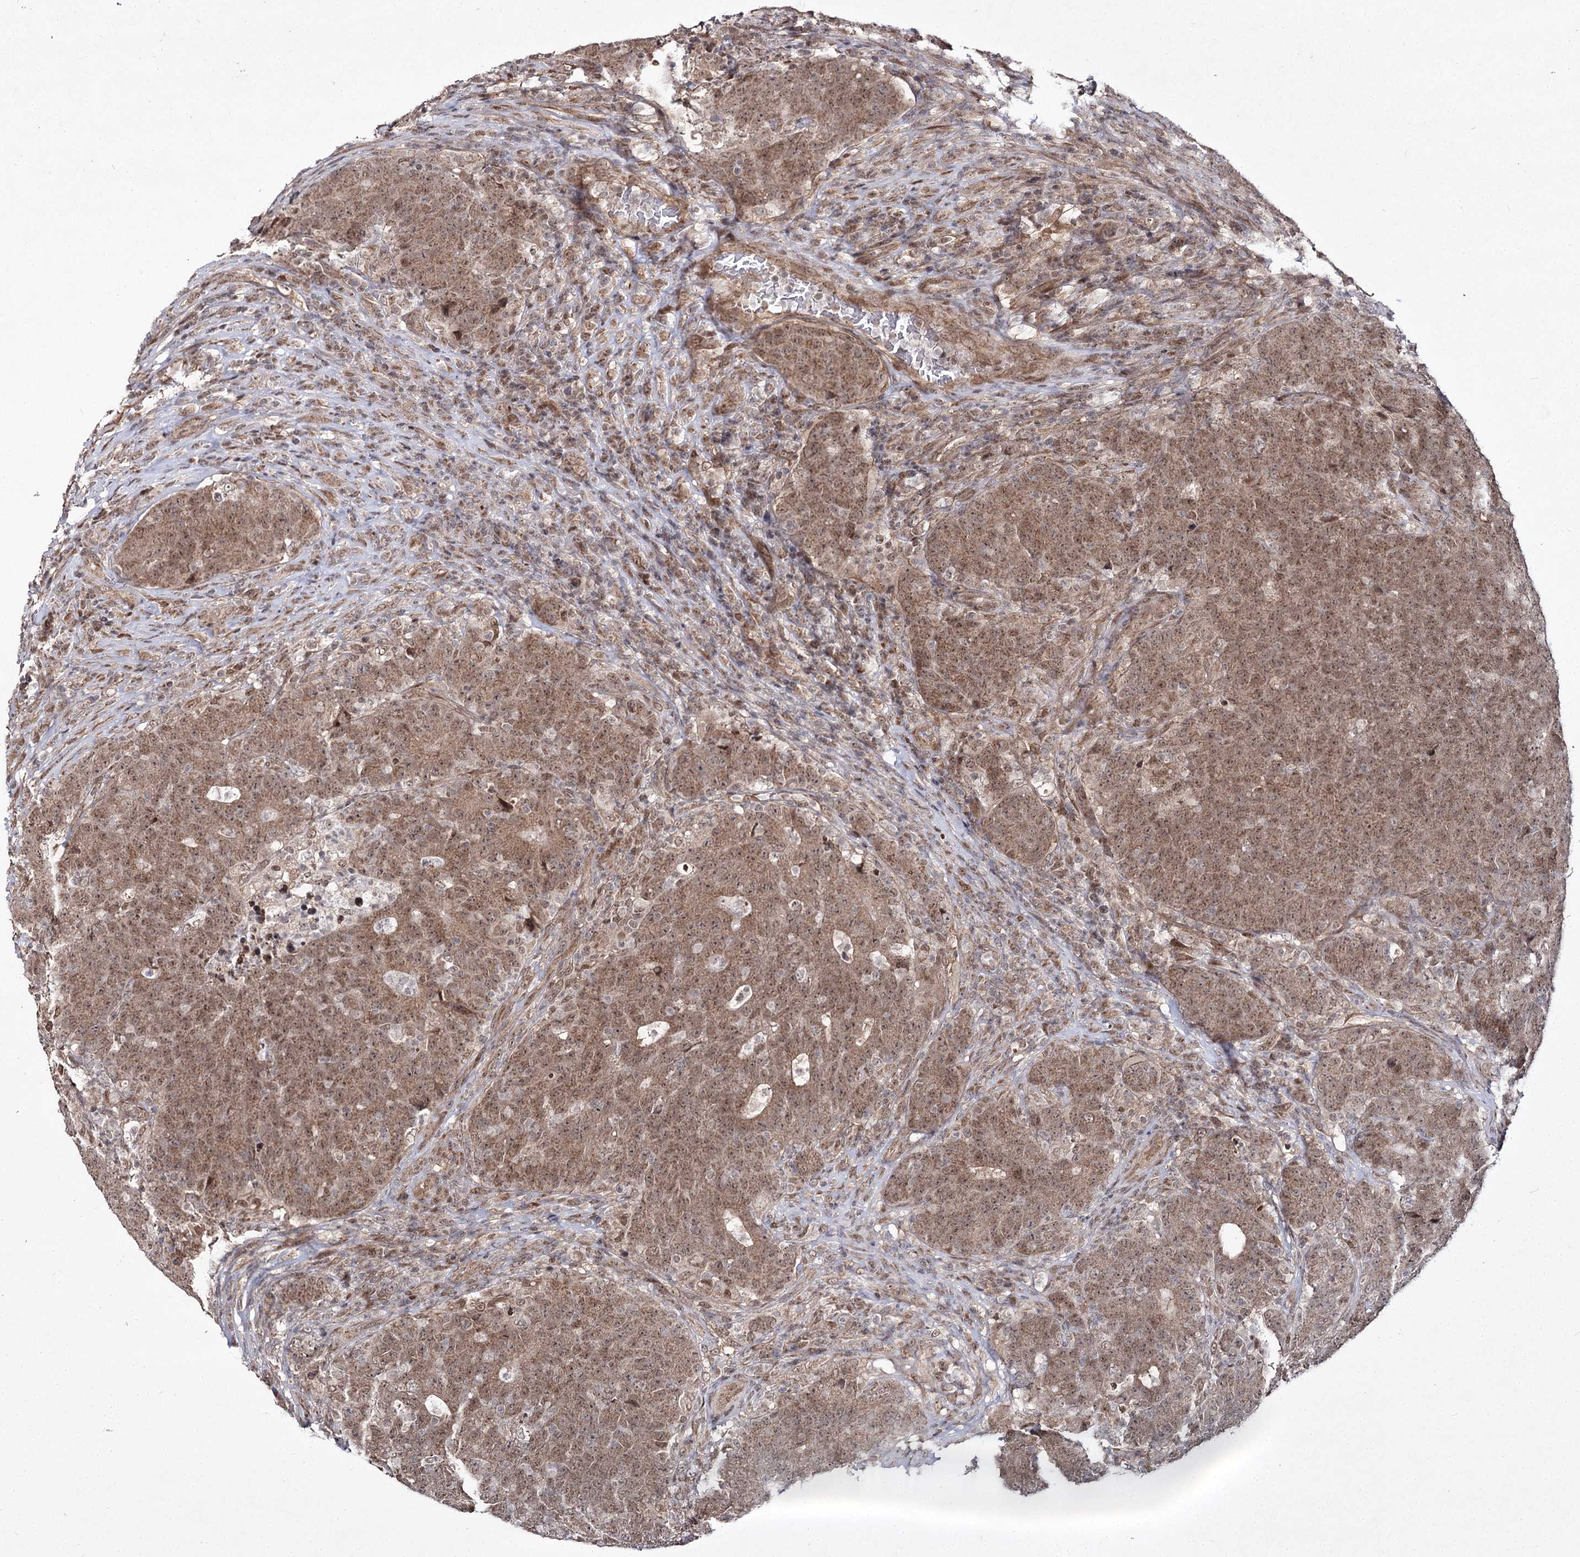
{"staining": {"intensity": "moderate", "quantity": ">75%", "location": "cytoplasmic/membranous,nuclear"}, "tissue": "colorectal cancer", "cell_type": "Tumor cells", "image_type": "cancer", "snomed": [{"axis": "morphology", "description": "Adenocarcinoma, NOS"}, {"axis": "topography", "description": "Colon"}], "caption": "Protein analysis of colorectal adenocarcinoma tissue displays moderate cytoplasmic/membranous and nuclear expression in approximately >75% of tumor cells. (Stains: DAB (3,3'-diaminobenzidine) in brown, nuclei in blue, Microscopy: brightfield microscopy at high magnification).", "gene": "TRNT1", "patient": {"sex": "female", "age": 75}}